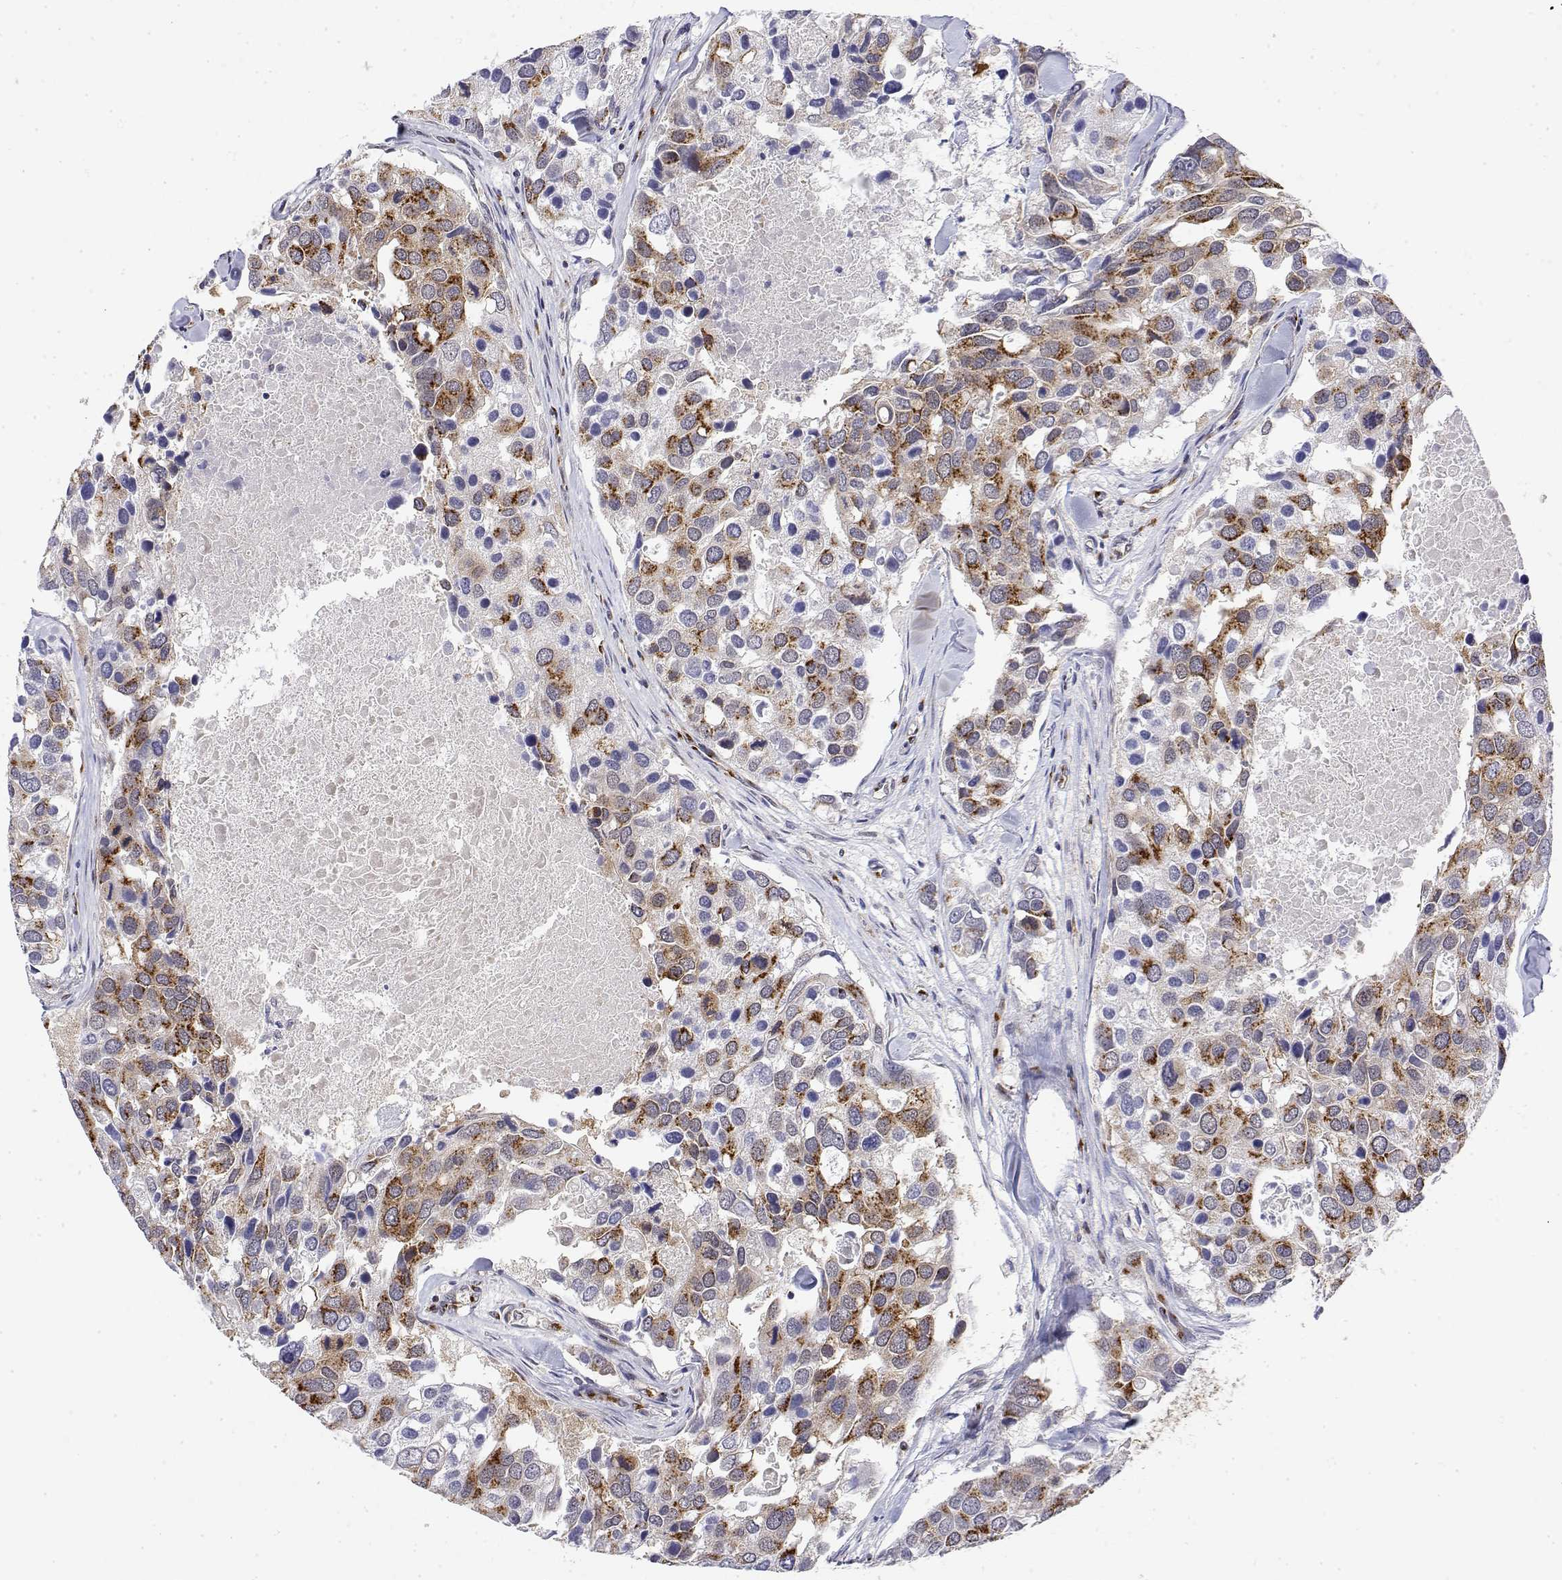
{"staining": {"intensity": "moderate", "quantity": "25%-75%", "location": "cytoplasmic/membranous"}, "tissue": "breast cancer", "cell_type": "Tumor cells", "image_type": "cancer", "snomed": [{"axis": "morphology", "description": "Duct carcinoma"}, {"axis": "topography", "description": "Breast"}], "caption": "Invasive ductal carcinoma (breast) stained for a protein (brown) demonstrates moderate cytoplasmic/membranous positive positivity in approximately 25%-75% of tumor cells.", "gene": "YIPF3", "patient": {"sex": "female", "age": 83}}